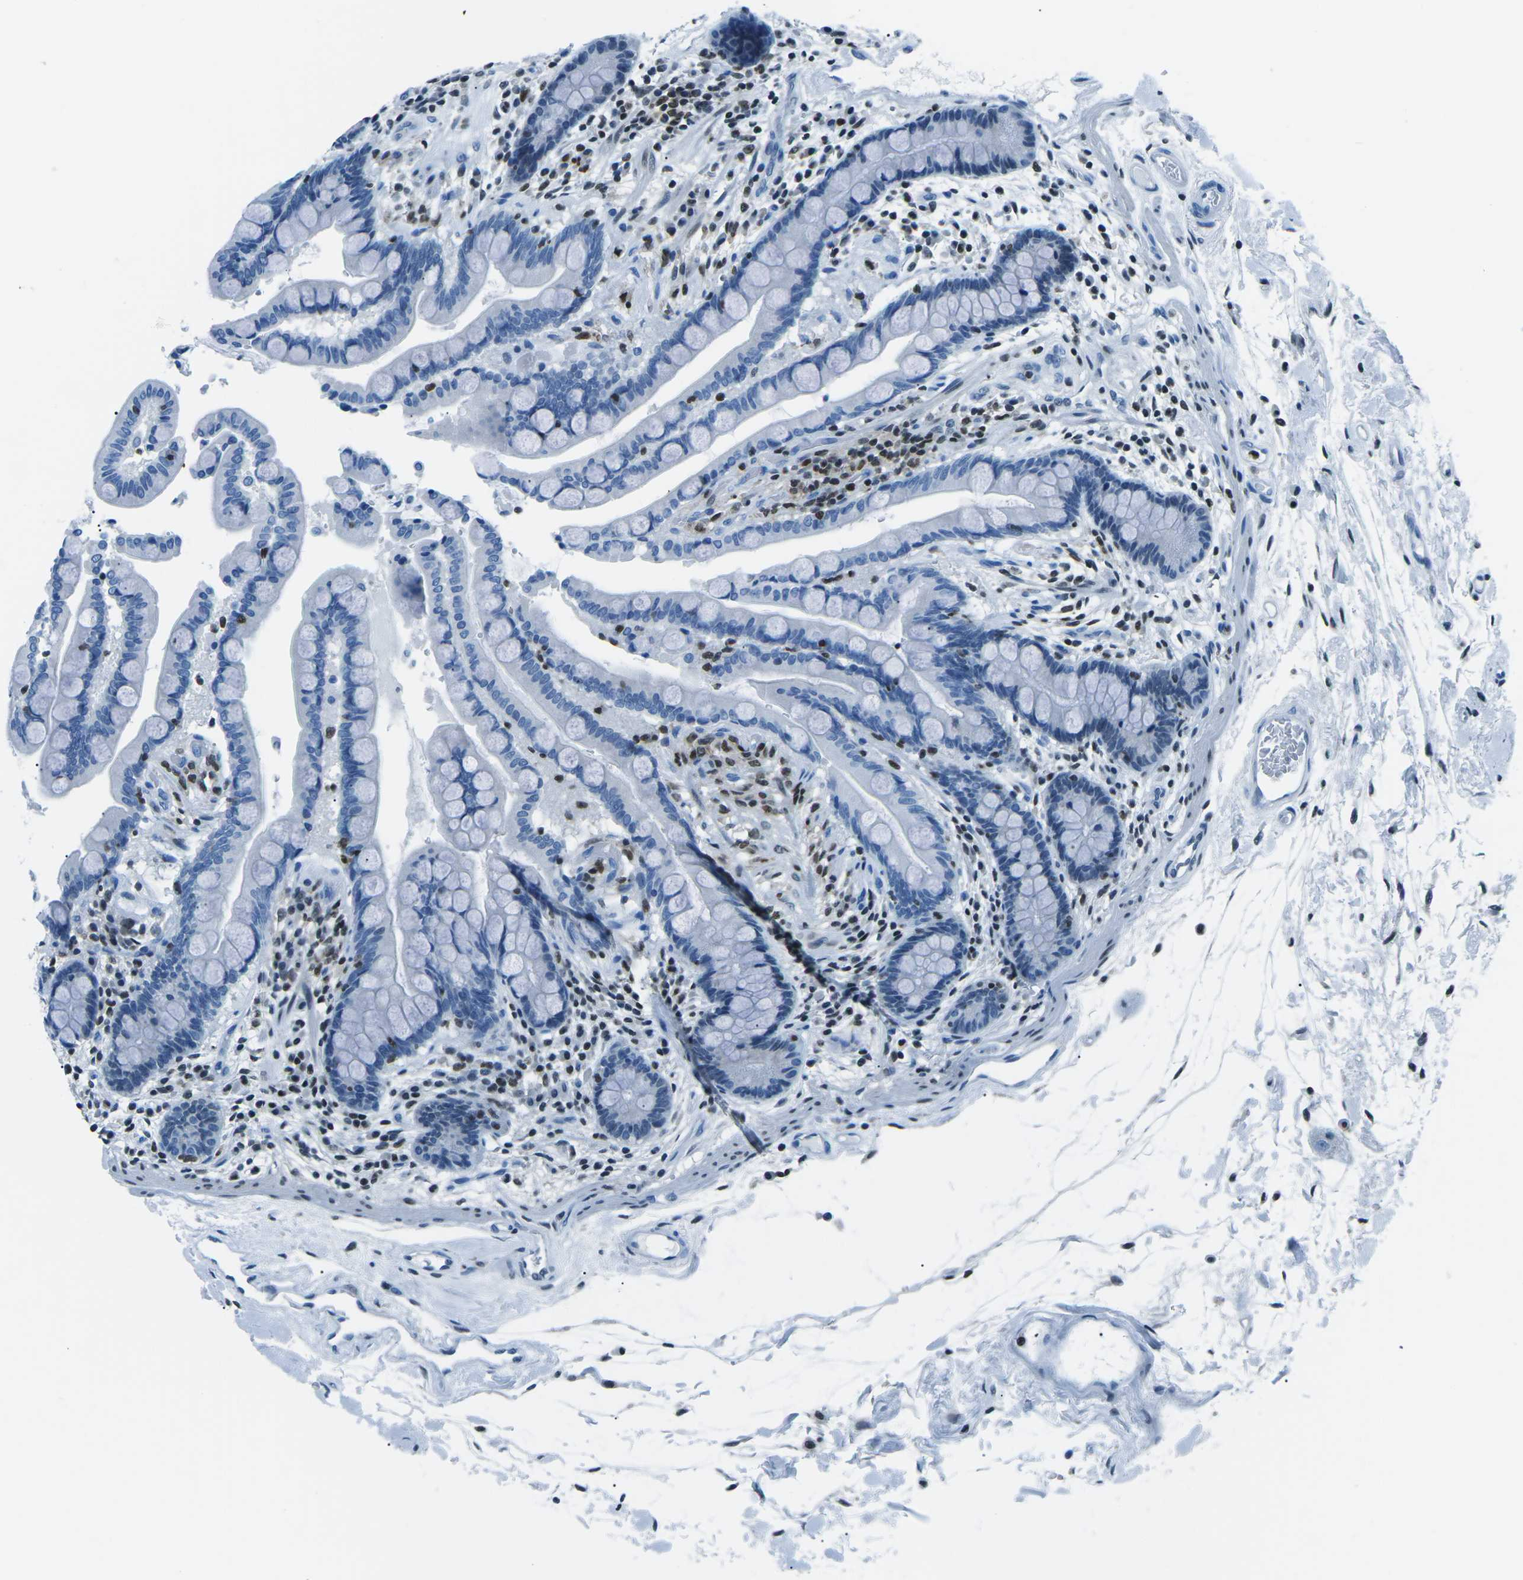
{"staining": {"intensity": "negative", "quantity": "none", "location": "none"}, "tissue": "colon", "cell_type": "Endothelial cells", "image_type": "normal", "snomed": [{"axis": "morphology", "description": "Normal tissue, NOS"}, {"axis": "topography", "description": "Colon"}], "caption": "Protein analysis of normal colon demonstrates no significant positivity in endothelial cells.", "gene": "CELF2", "patient": {"sex": "male", "age": 73}}